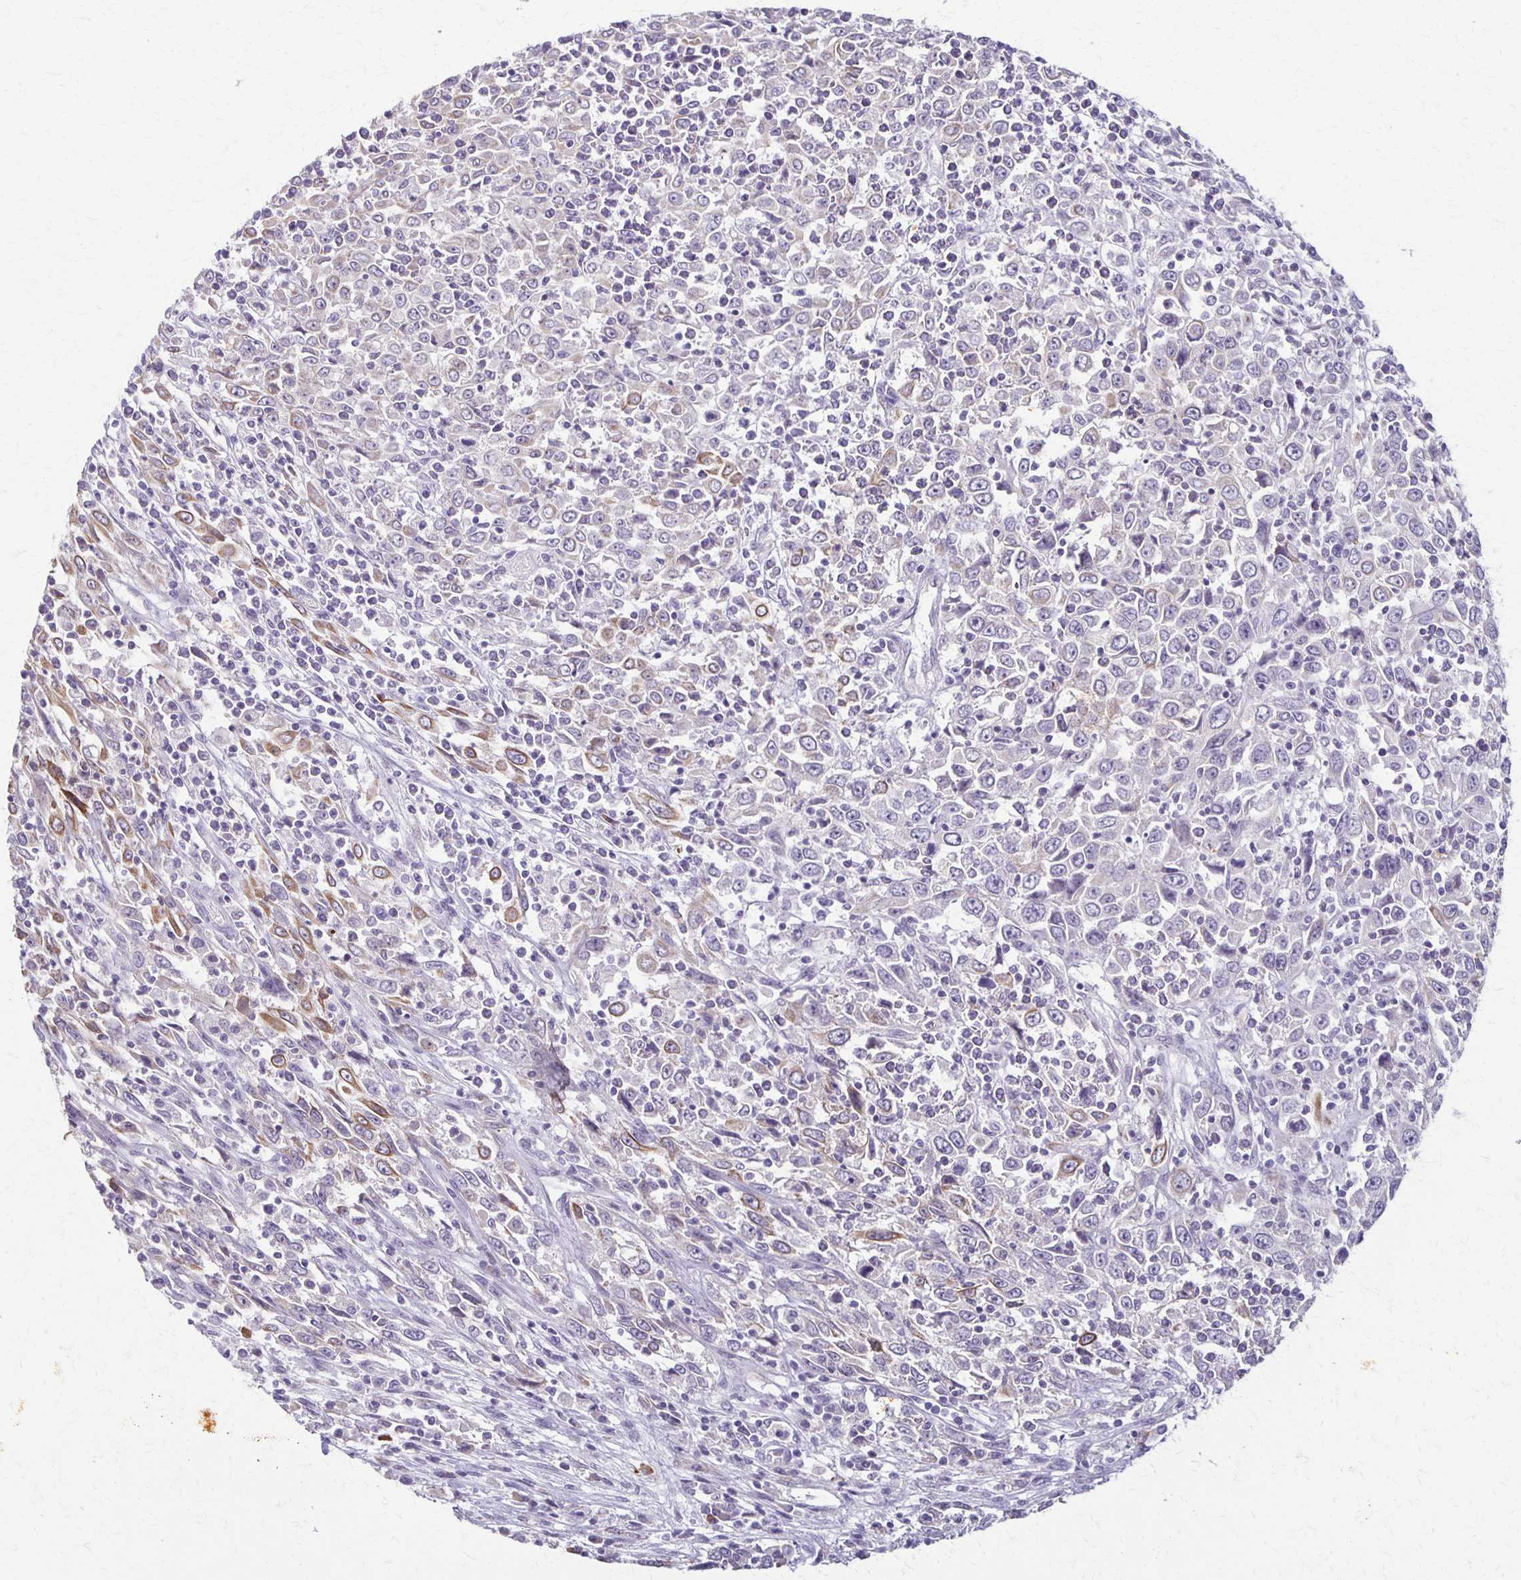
{"staining": {"intensity": "moderate", "quantity": "<25%", "location": "cytoplasmic/membranous"}, "tissue": "cervical cancer", "cell_type": "Tumor cells", "image_type": "cancer", "snomed": [{"axis": "morphology", "description": "Adenocarcinoma, NOS"}, {"axis": "topography", "description": "Cervix"}], "caption": "Immunohistochemical staining of human cervical cancer displays low levels of moderate cytoplasmic/membranous positivity in about <25% of tumor cells.", "gene": "SLC35E2B", "patient": {"sex": "female", "age": 40}}